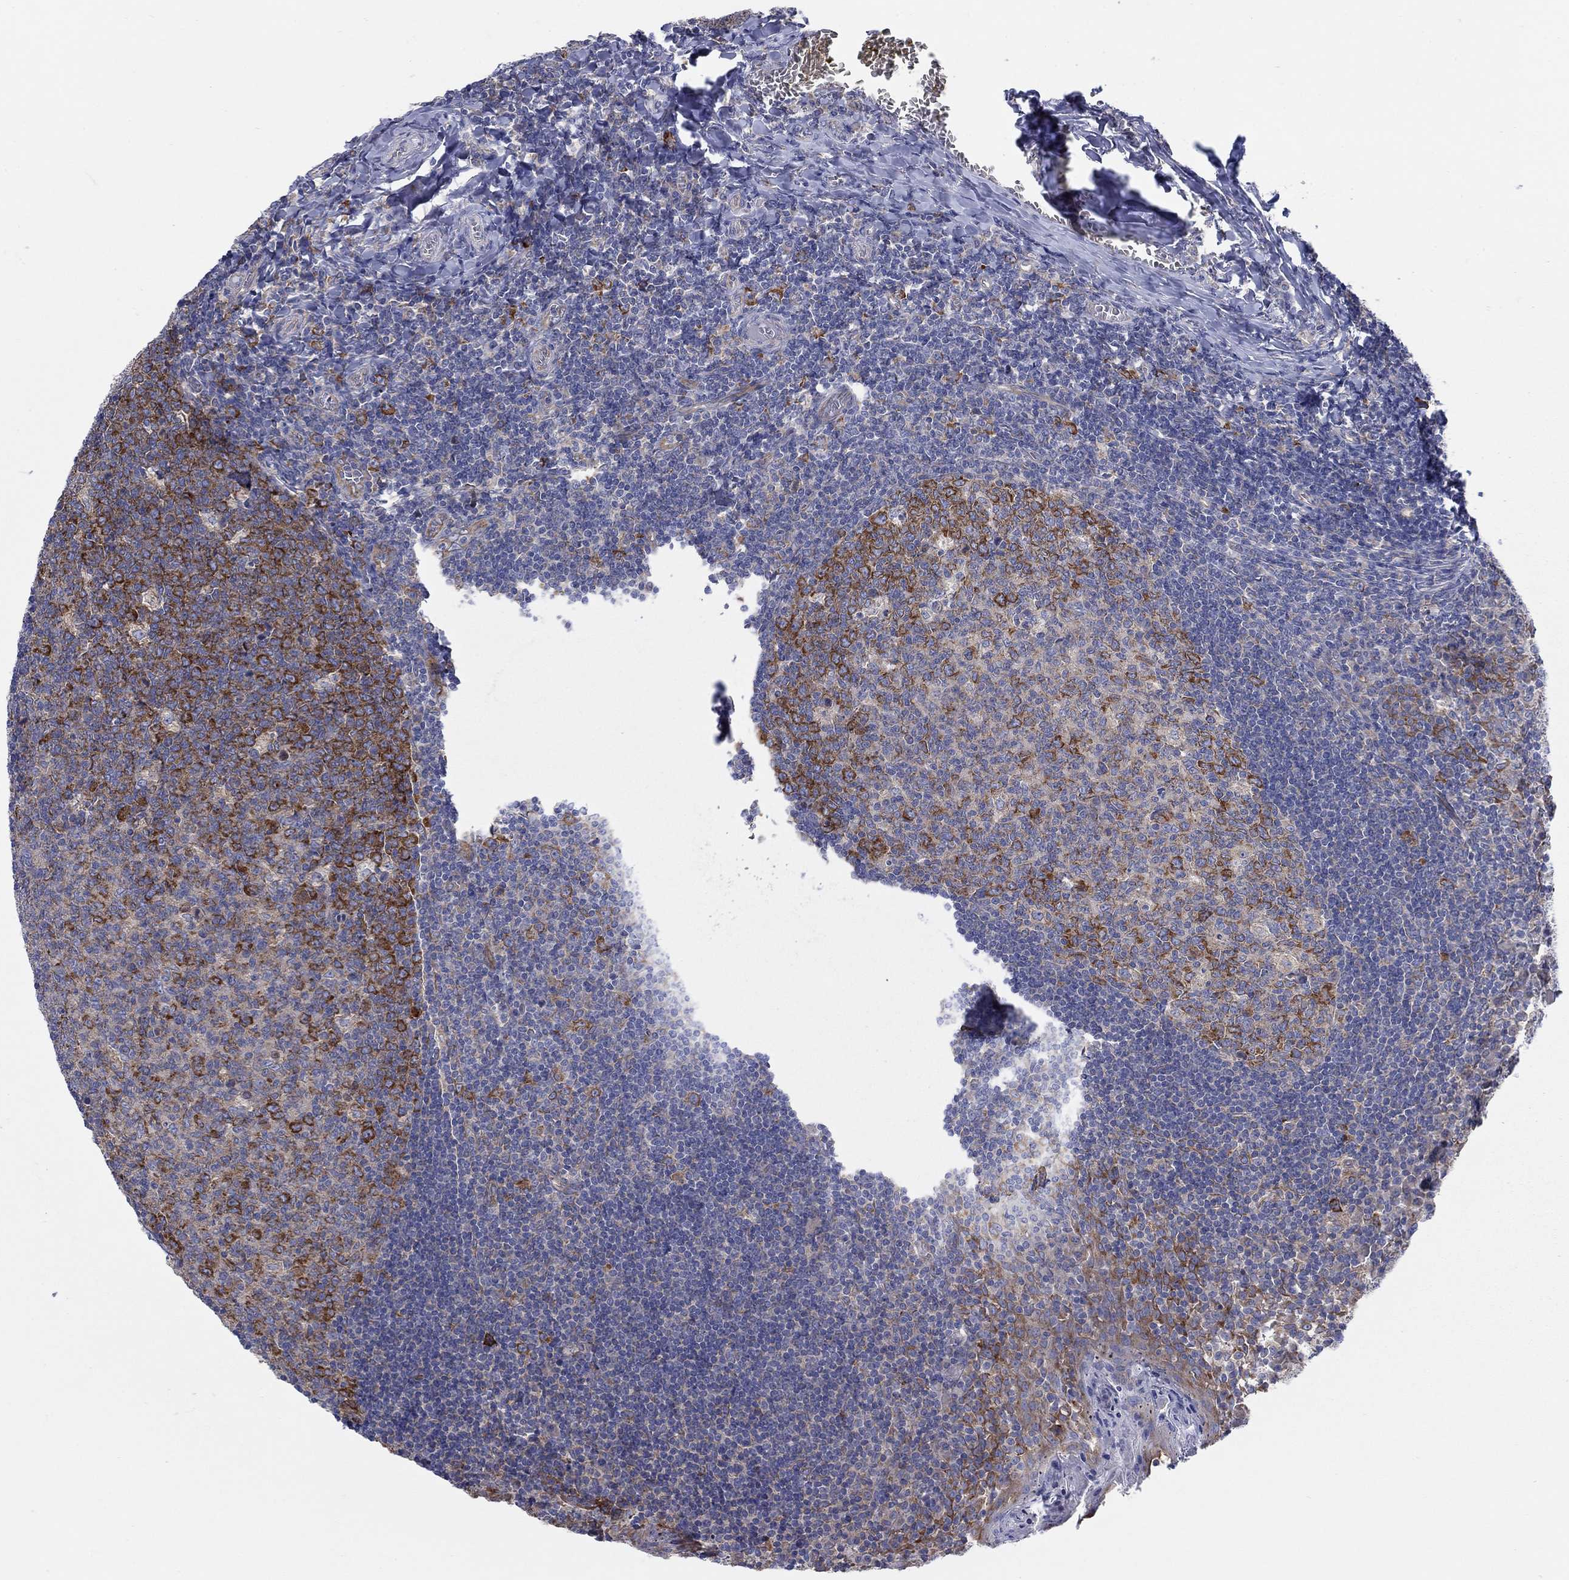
{"staining": {"intensity": "strong", "quantity": "25%-75%", "location": "cytoplasmic/membranous"}, "tissue": "tonsil", "cell_type": "Germinal center cells", "image_type": "normal", "snomed": [{"axis": "morphology", "description": "Normal tissue, NOS"}, {"axis": "topography", "description": "Tonsil"}], "caption": "A brown stain labels strong cytoplasmic/membranous expression of a protein in germinal center cells of normal human tonsil.", "gene": "TMEM59", "patient": {"sex": "female", "age": 13}}